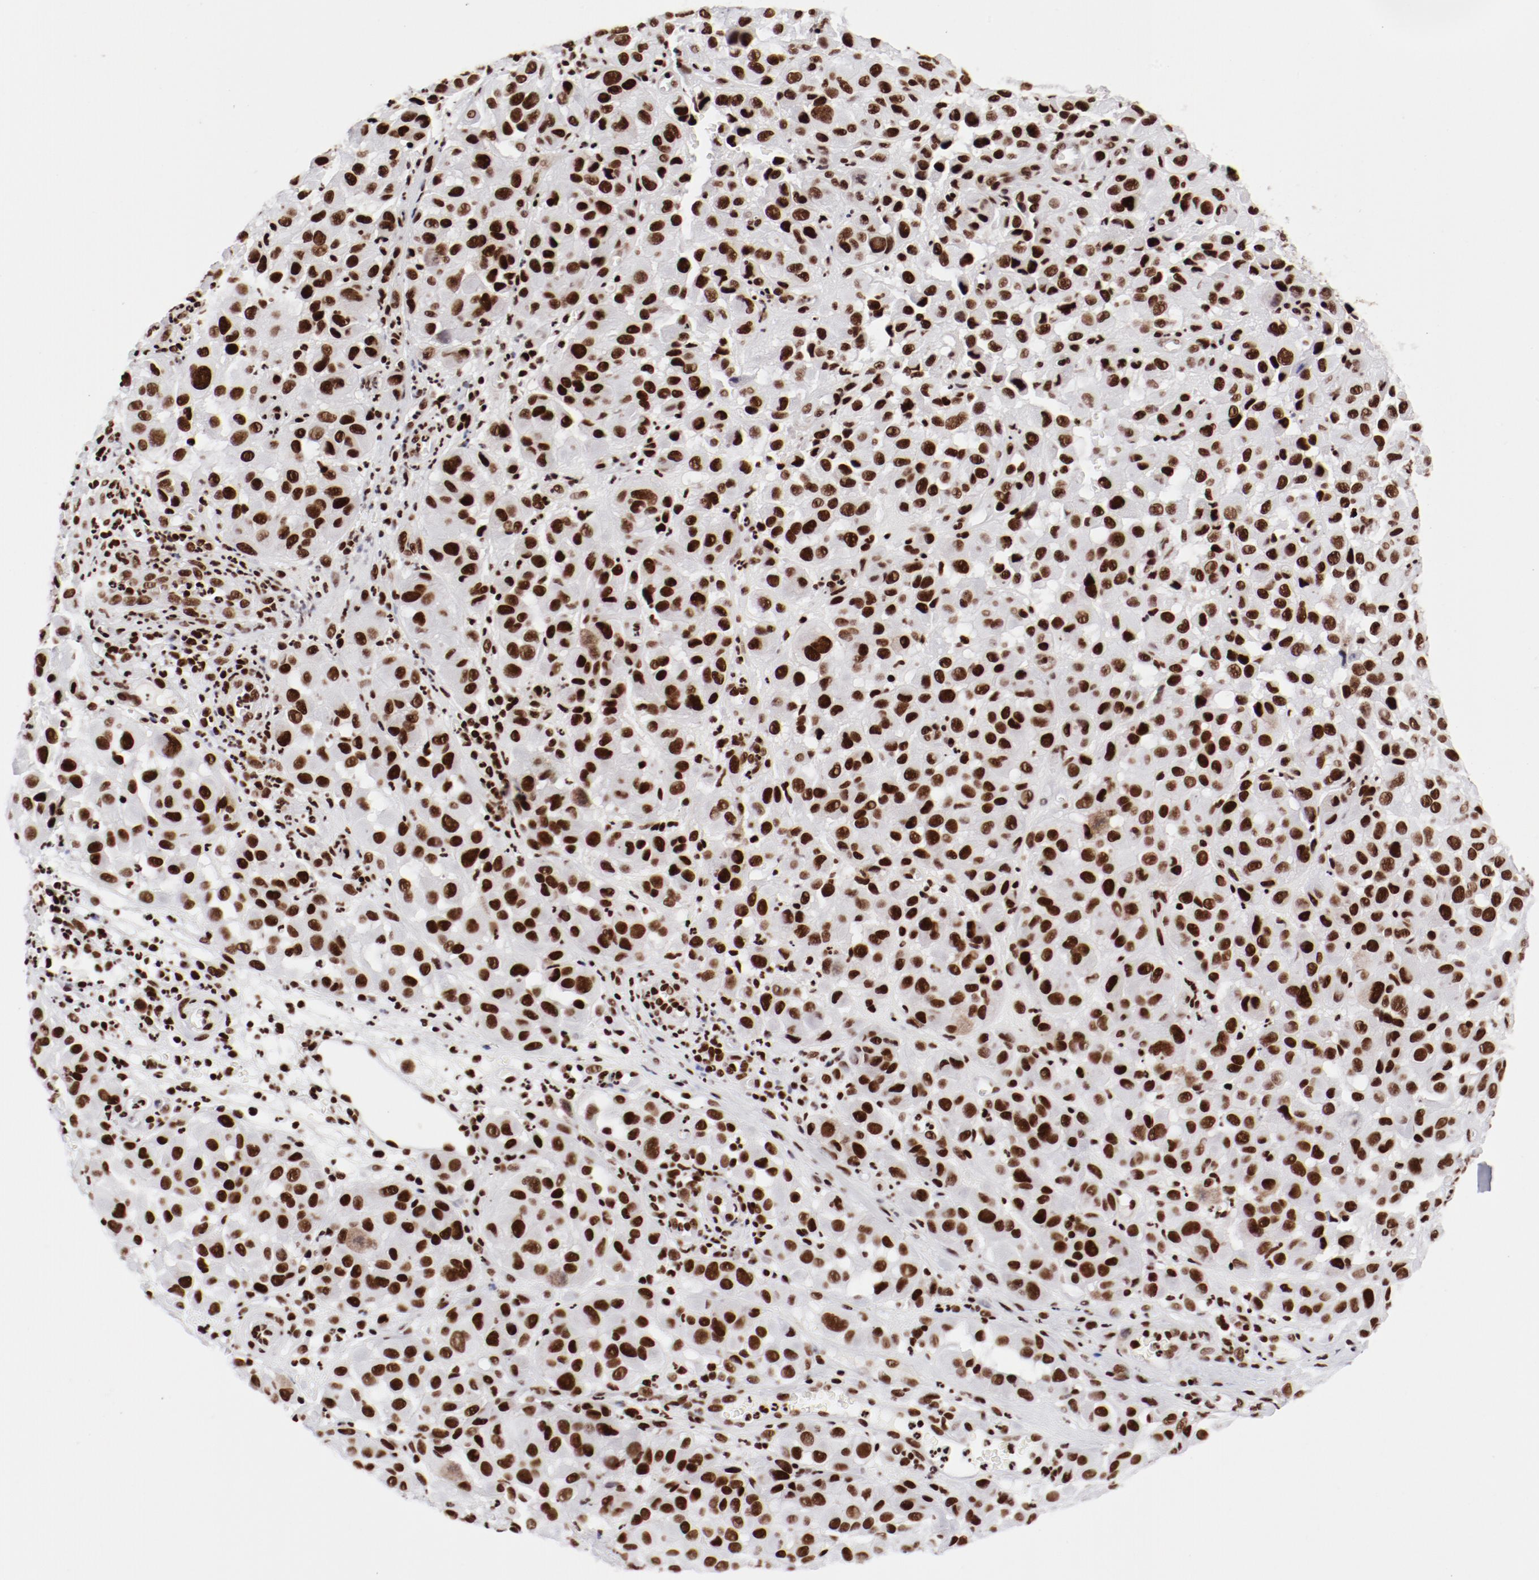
{"staining": {"intensity": "strong", "quantity": ">75%", "location": "nuclear"}, "tissue": "melanoma", "cell_type": "Tumor cells", "image_type": "cancer", "snomed": [{"axis": "morphology", "description": "Malignant melanoma, NOS"}, {"axis": "topography", "description": "Skin"}], "caption": "Protein expression by immunohistochemistry exhibits strong nuclear expression in about >75% of tumor cells in malignant melanoma.", "gene": "NFYB", "patient": {"sex": "female", "age": 21}}